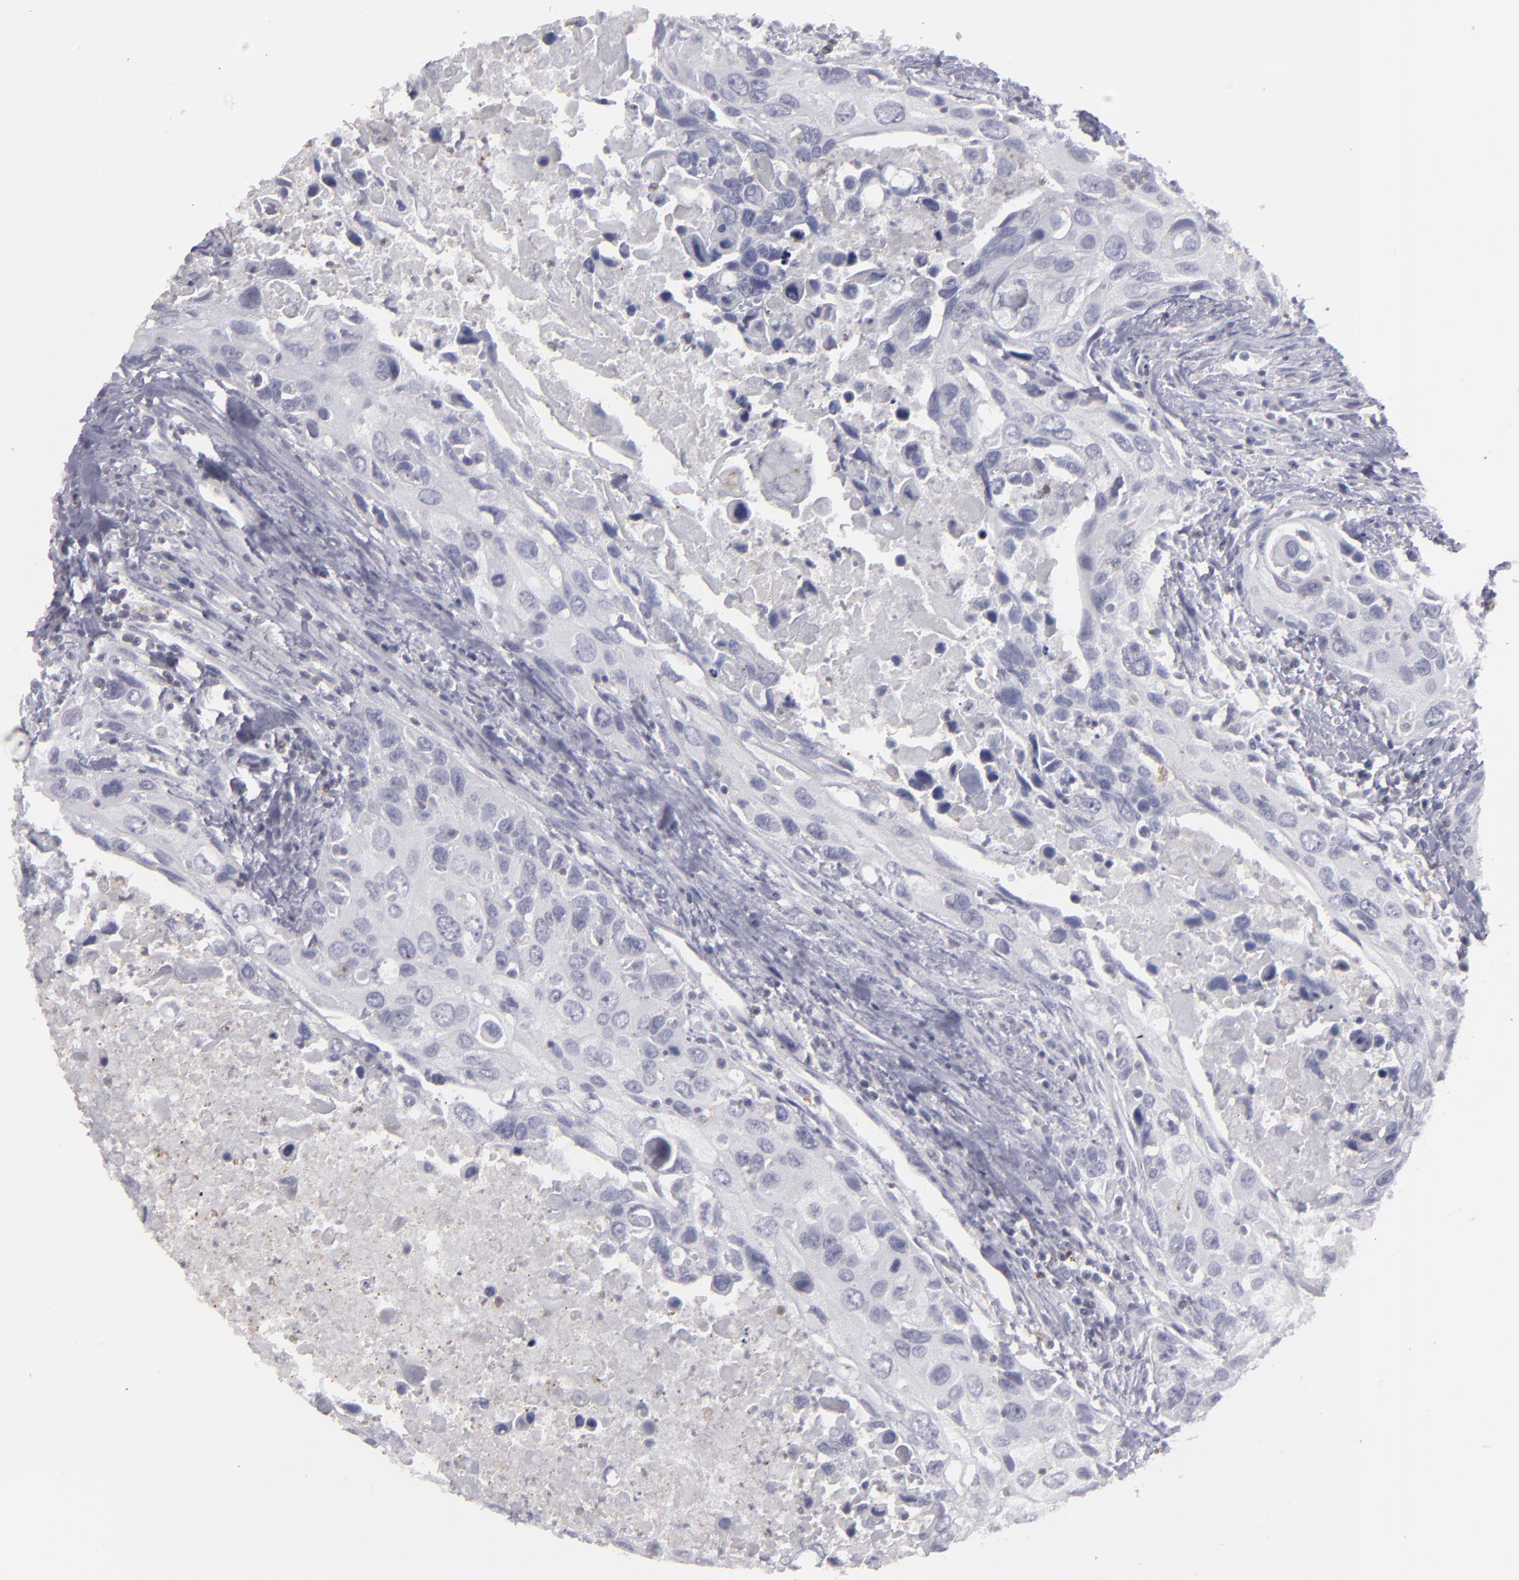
{"staining": {"intensity": "negative", "quantity": "none", "location": "none"}, "tissue": "urothelial cancer", "cell_type": "Tumor cells", "image_type": "cancer", "snomed": [{"axis": "morphology", "description": "Urothelial carcinoma, High grade"}, {"axis": "topography", "description": "Urinary bladder"}], "caption": "An image of human high-grade urothelial carcinoma is negative for staining in tumor cells.", "gene": "SEMA3G", "patient": {"sex": "male", "age": 71}}